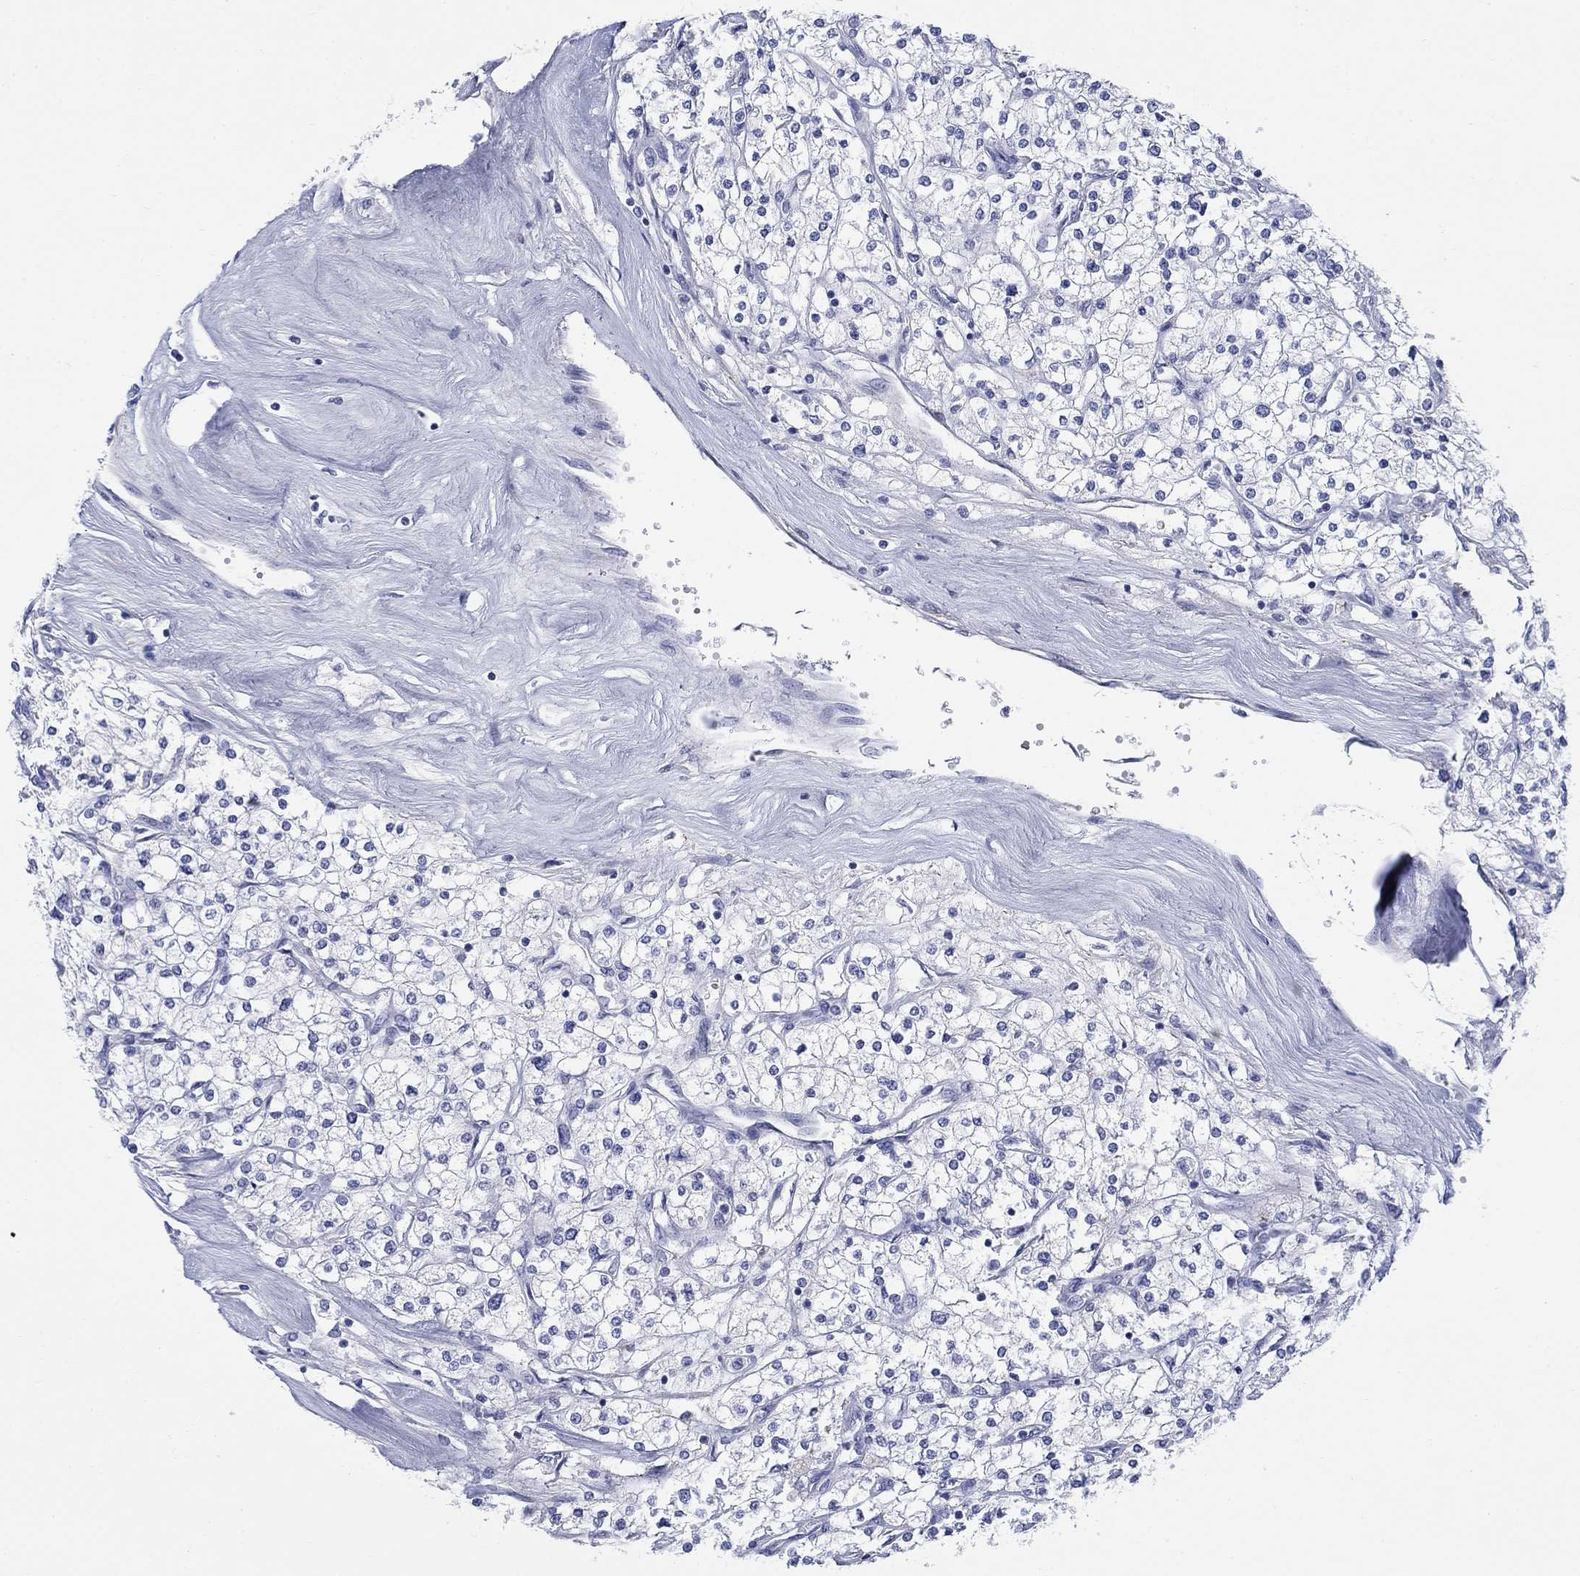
{"staining": {"intensity": "negative", "quantity": "none", "location": "none"}, "tissue": "renal cancer", "cell_type": "Tumor cells", "image_type": "cancer", "snomed": [{"axis": "morphology", "description": "Adenocarcinoma, NOS"}, {"axis": "topography", "description": "Kidney"}], "caption": "The immunohistochemistry (IHC) photomicrograph has no significant expression in tumor cells of adenocarcinoma (renal) tissue.", "gene": "PTPRZ1", "patient": {"sex": "male", "age": 80}}